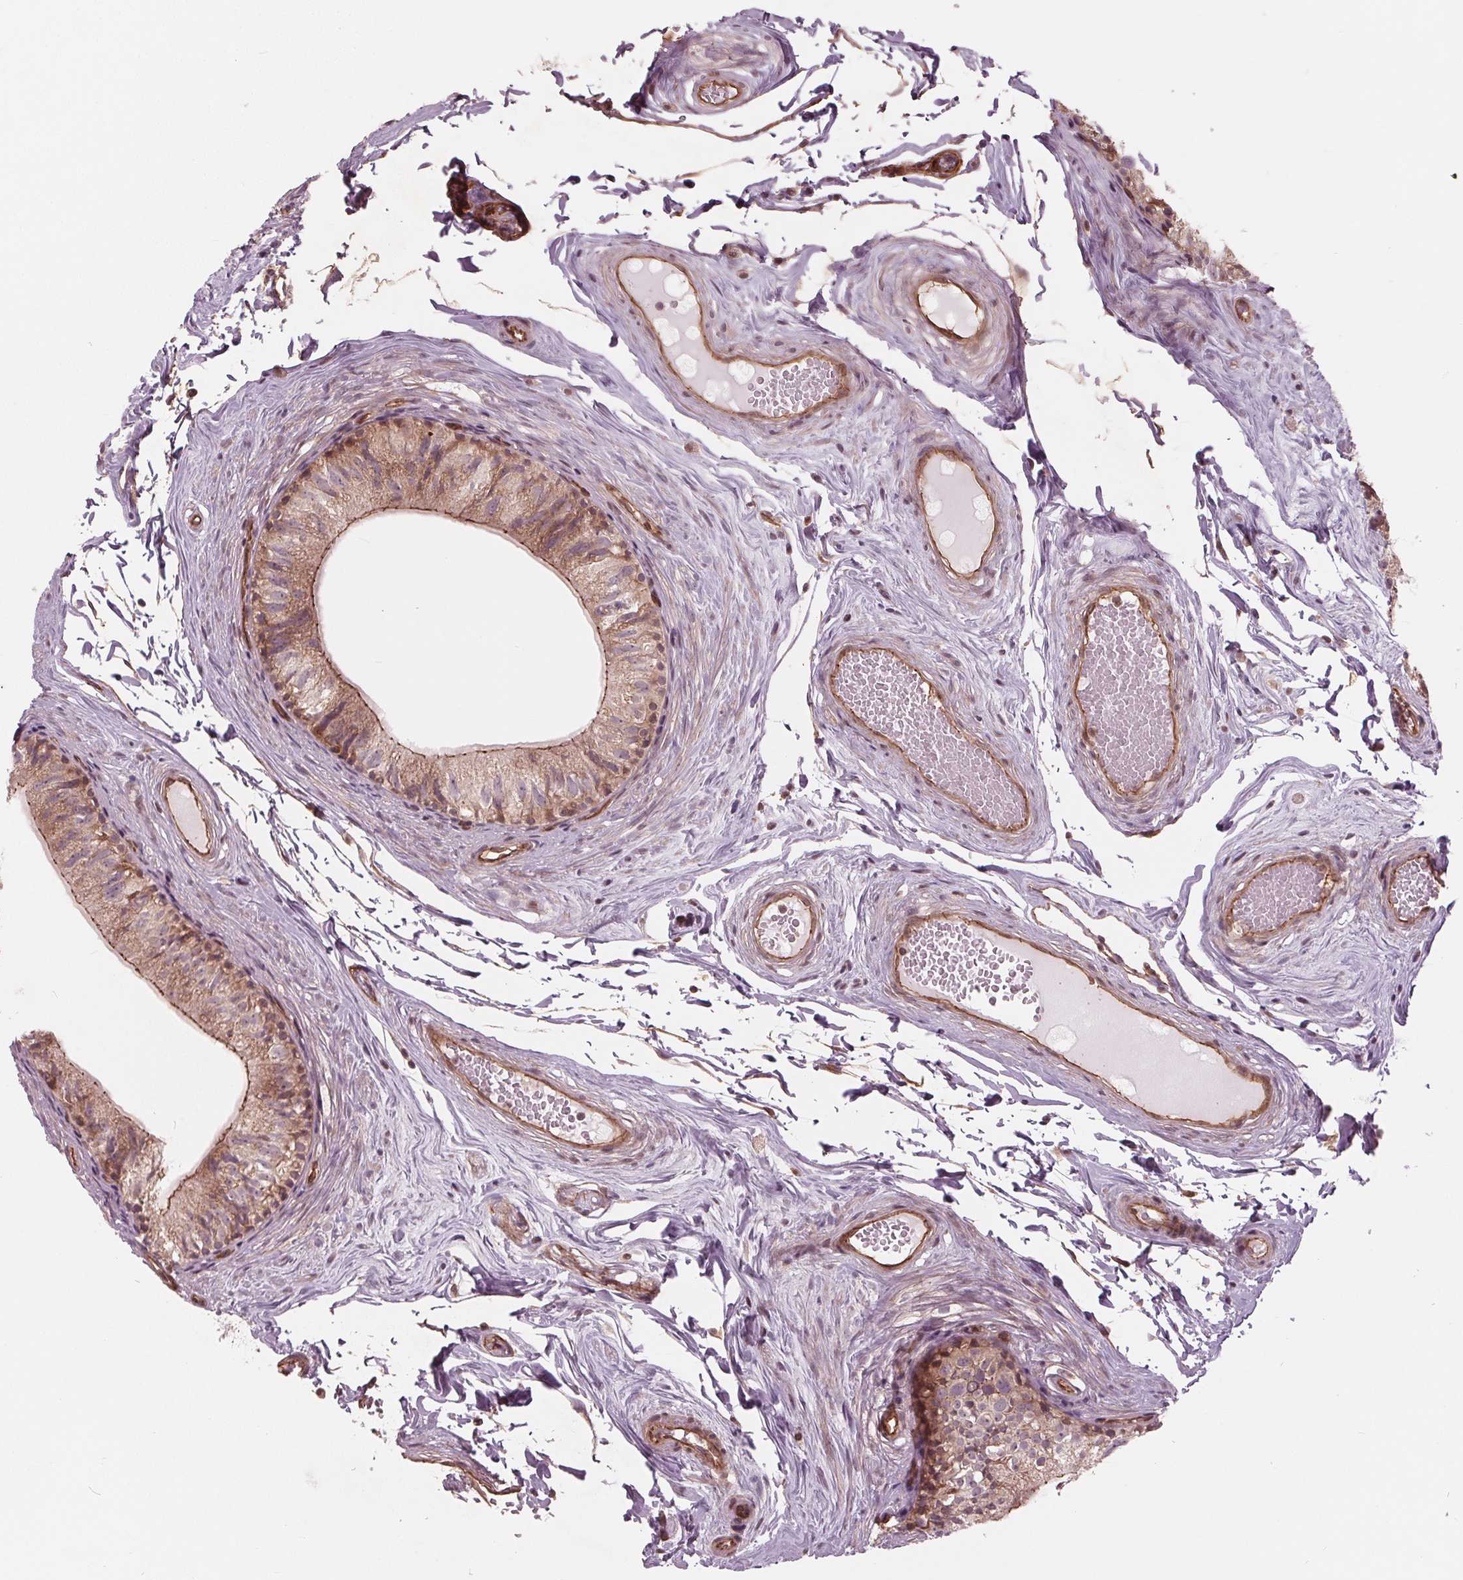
{"staining": {"intensity": "moderate", "quantity": "25%-75%", "location": "cytoplasmic/membranous,nuclear"}, "tissue": "epididymis", "cell_type": "Glandular cells", "image_type": "normal", "snomed": [{"axis": "morphology", "description": "Normal tissue, NOS"}, {"axis": "topography", "description": "Epididymis"}], "caption": "Immunohistochemistry (IHC) histopathology image of unremarkable epididymis stained for a protein (brown), which shows medium levels of moderate cytoplasmic/membranous,nuclear staining in about 25%-75% of glandular cells.", "gene": "TXNIP", "patient": {"sex": "male", "age": 45}}